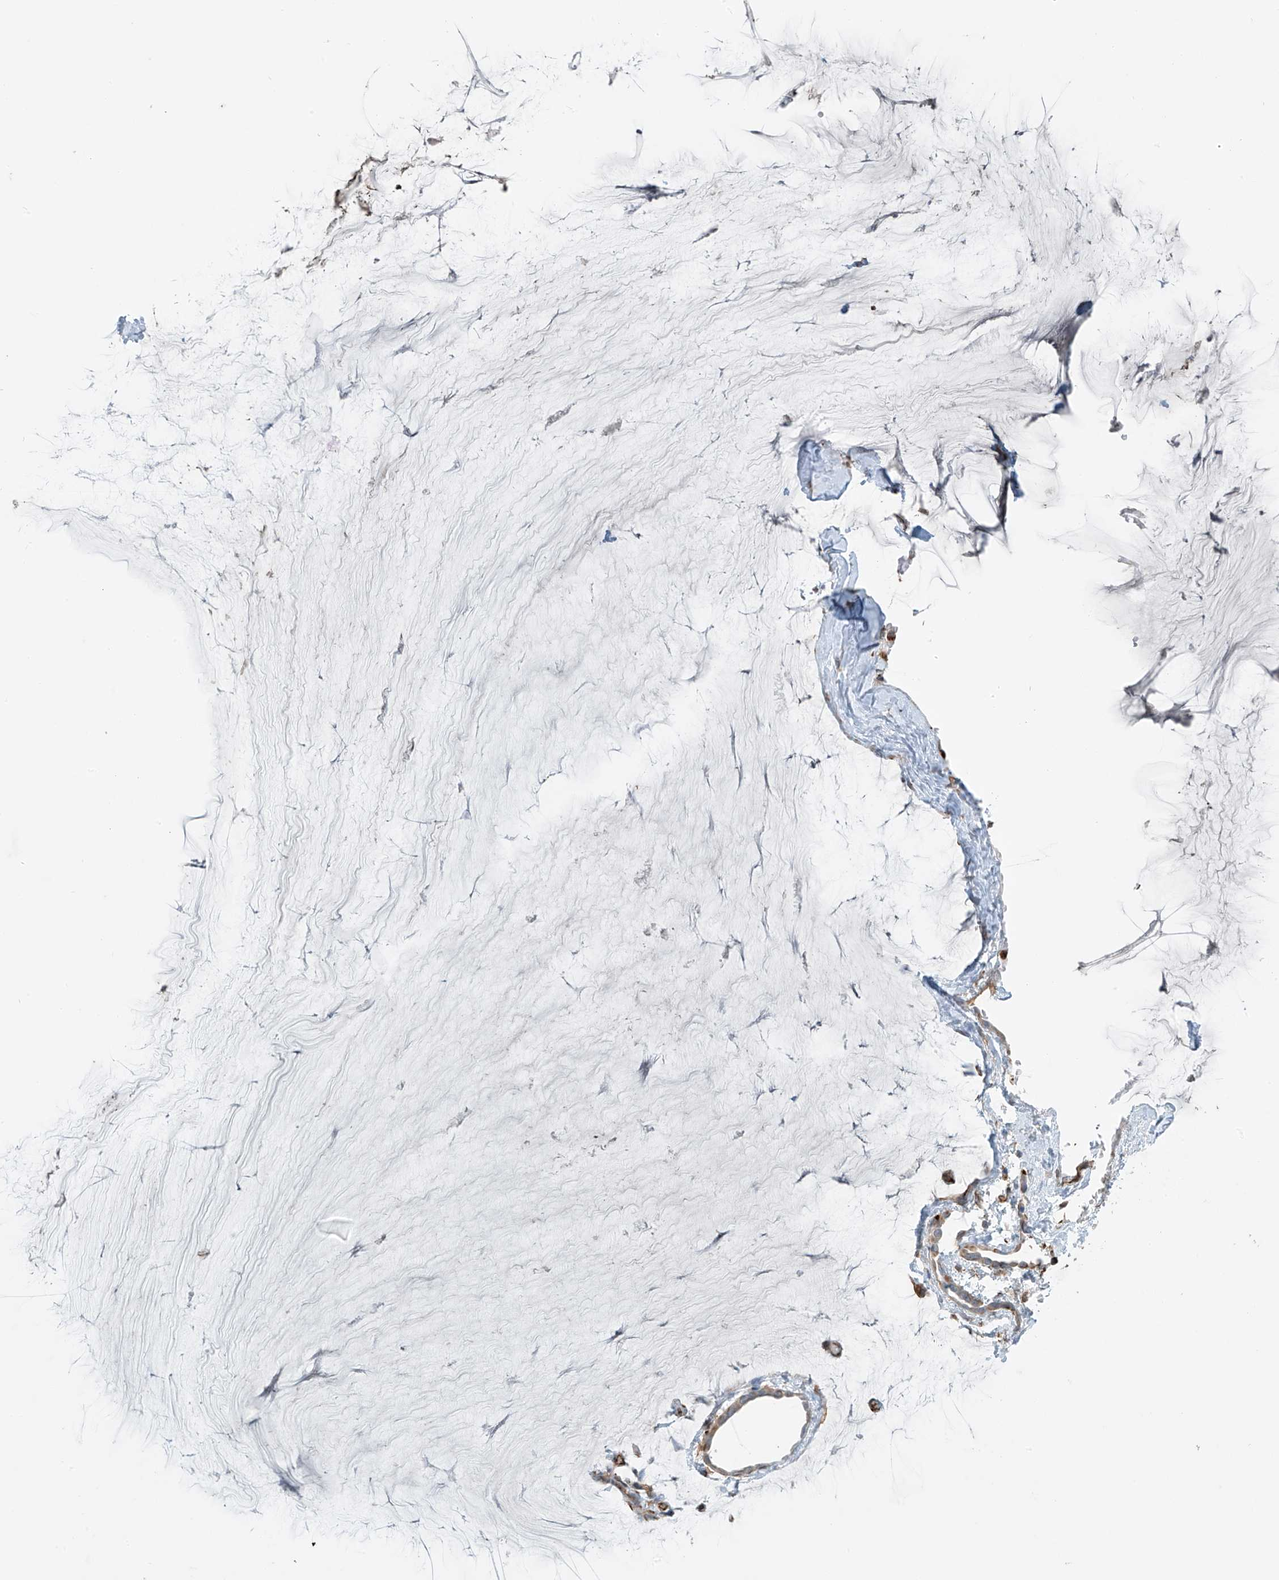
{"staining": {"intensity": "weak", "quantity": ">75%", "location": "cytoplasmic/membranous"}, "tissue": "ovarian cancer", "cell_type": "Tumor cells", "image_type": "cancer", "snomed": [{"axis": "morphology", "description": "Cystadenocarcinoma, mucinous, NOS"}, {"axis": "topography", "description": "Ovary"}], "caption": "Immunohistochemical staining of mucinous cystadenocarcinoma (ovarian) reveals low levels of weak cytoplasmic/membranous staining in approximately >75% of tumor cells. The staining was performed using DAB (3,3'-diaminobenzidine), with brown indicating positive protein expression. Nuclei are stained blue with hematoxylin.", "gene": "SH3BGRL3", "patient": {"sex": "female", "age": 39}}